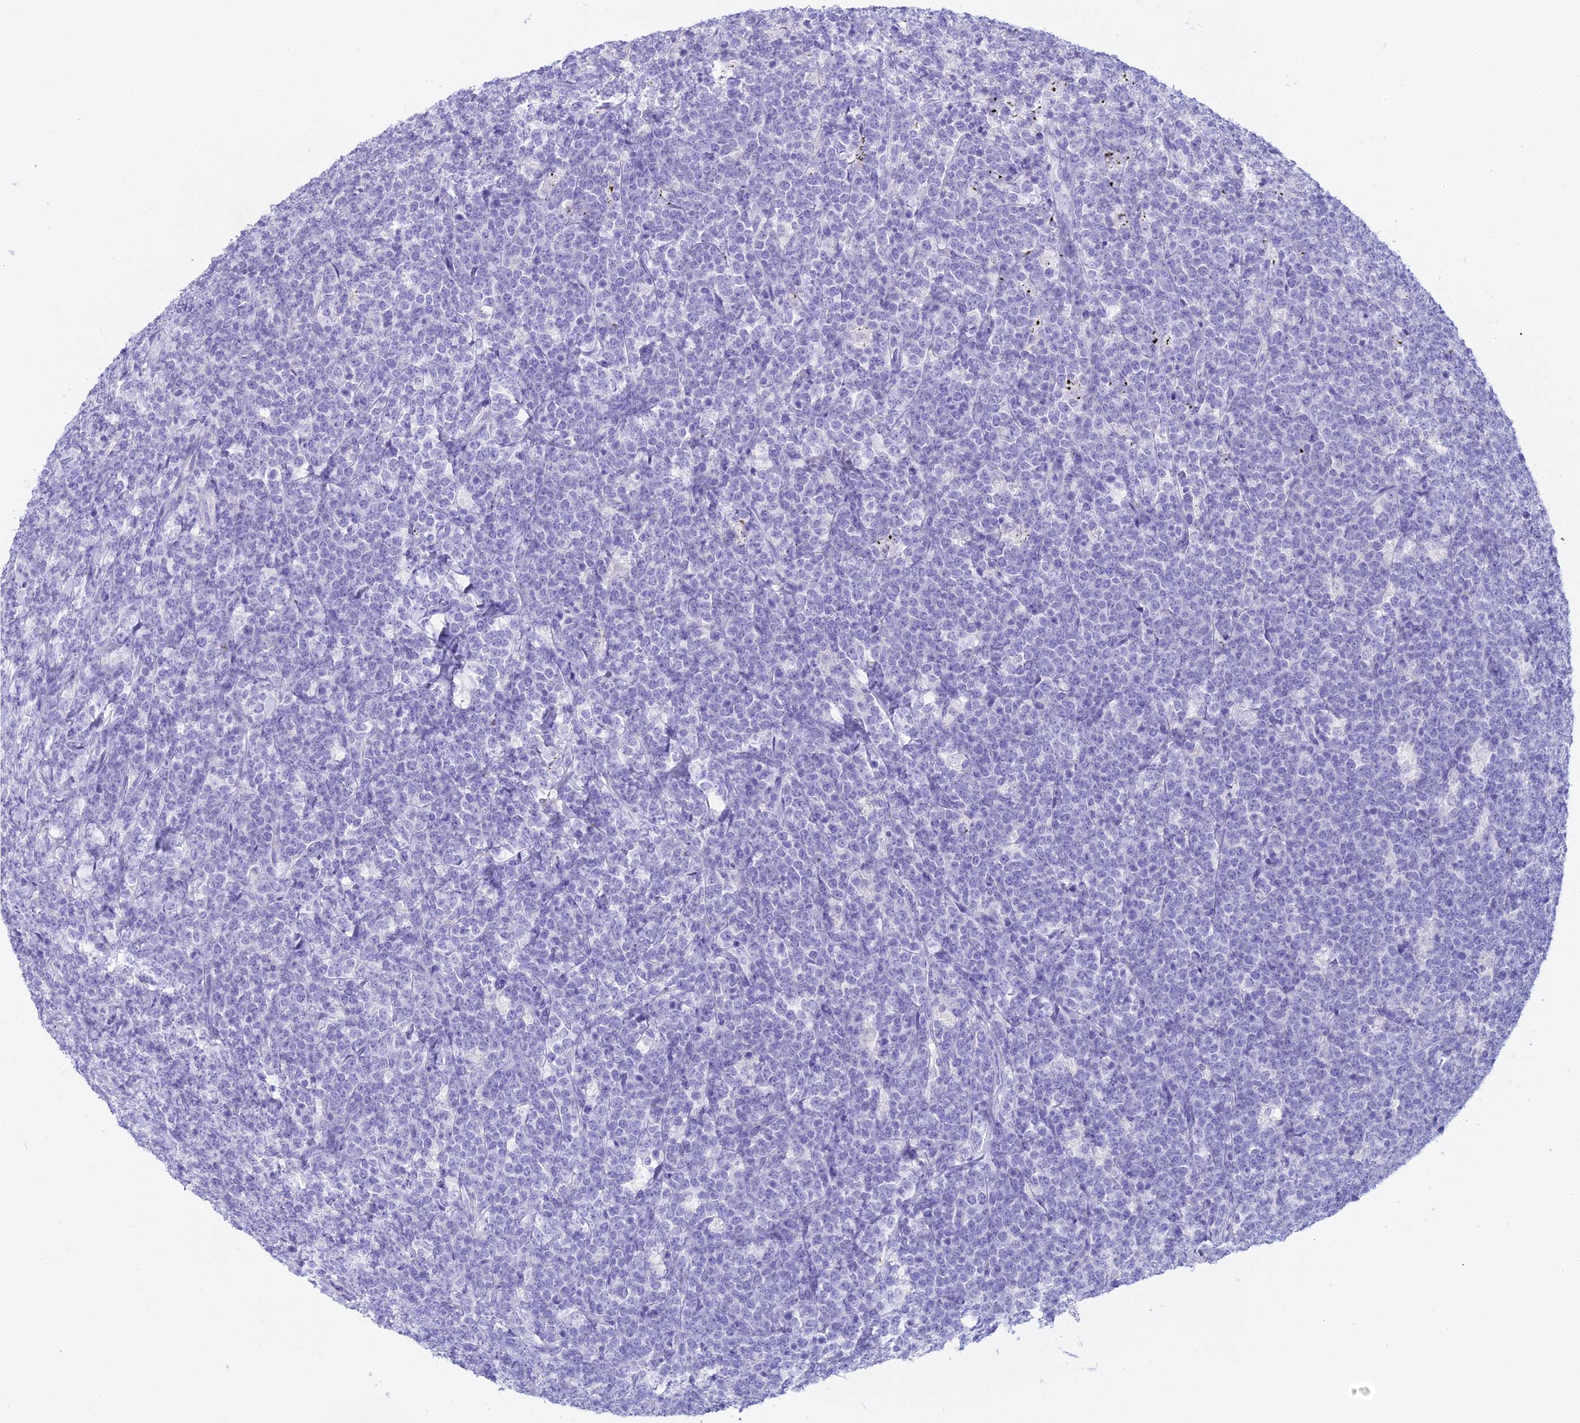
{"staining": {"intensity": "negative", "quantity": "none", "location": "none"}, "tissue": "lymphoma", "cell_type": "Tumor cells", "image_type": "cancer", "snomed": [{"axis": "morphology", "description": "Malignant lymphoma, non-Hodgkin's type, High grade"}, {"axis": "topography", "description": "Small intestine"}], "caption": "This is an immunohistochemistry (IHC) photomicrograph of high-grade malignant lymphoma, non-Hodgkin's type. There is no expression in tumor cells.", "gene": "CGB2", "patient": {"sex": "male", "age": 8}}